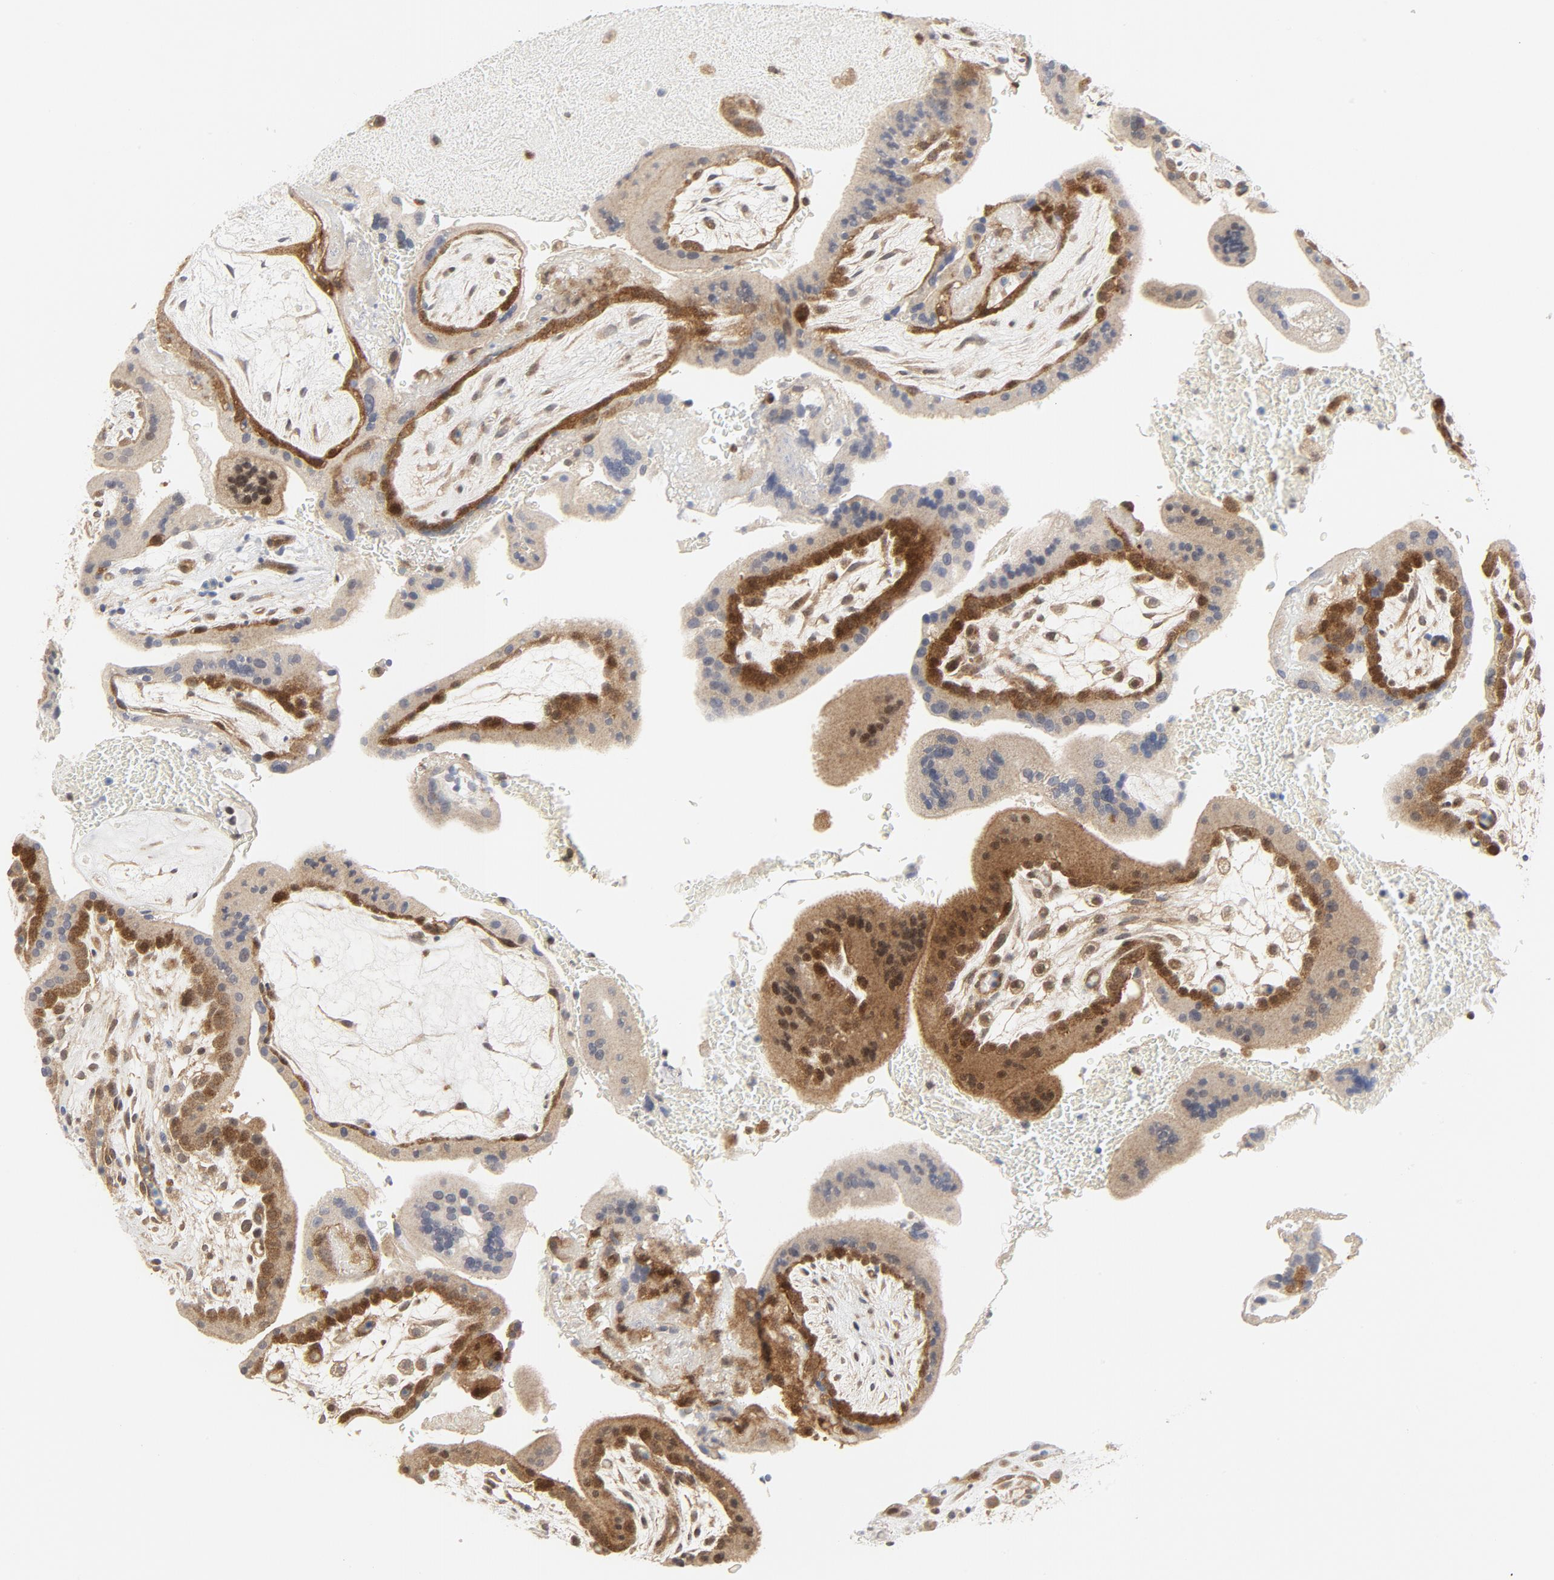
{"staining": {"intensity": "weak", "quantity": ">75%", "location": "cytoplasmic/membranous"}, "tissue": "placenta", "cell_type": "Decidual cells", "image_type": "normal", "snomed": [{"axis": "morphology", "description": "Normal tissue, NOS"}, {"axis": "topography", "description": "Placenta"}], "caption": "Immunohistochemistry histopathology image of normal human placenta stained for a protein (brown), which demonstrates low levels of weak cytoplasmic/membranous staining in about >75% of decidual cells.", "gene": "MAP2K7", "patient": {"sex": "female", "age": 35}}